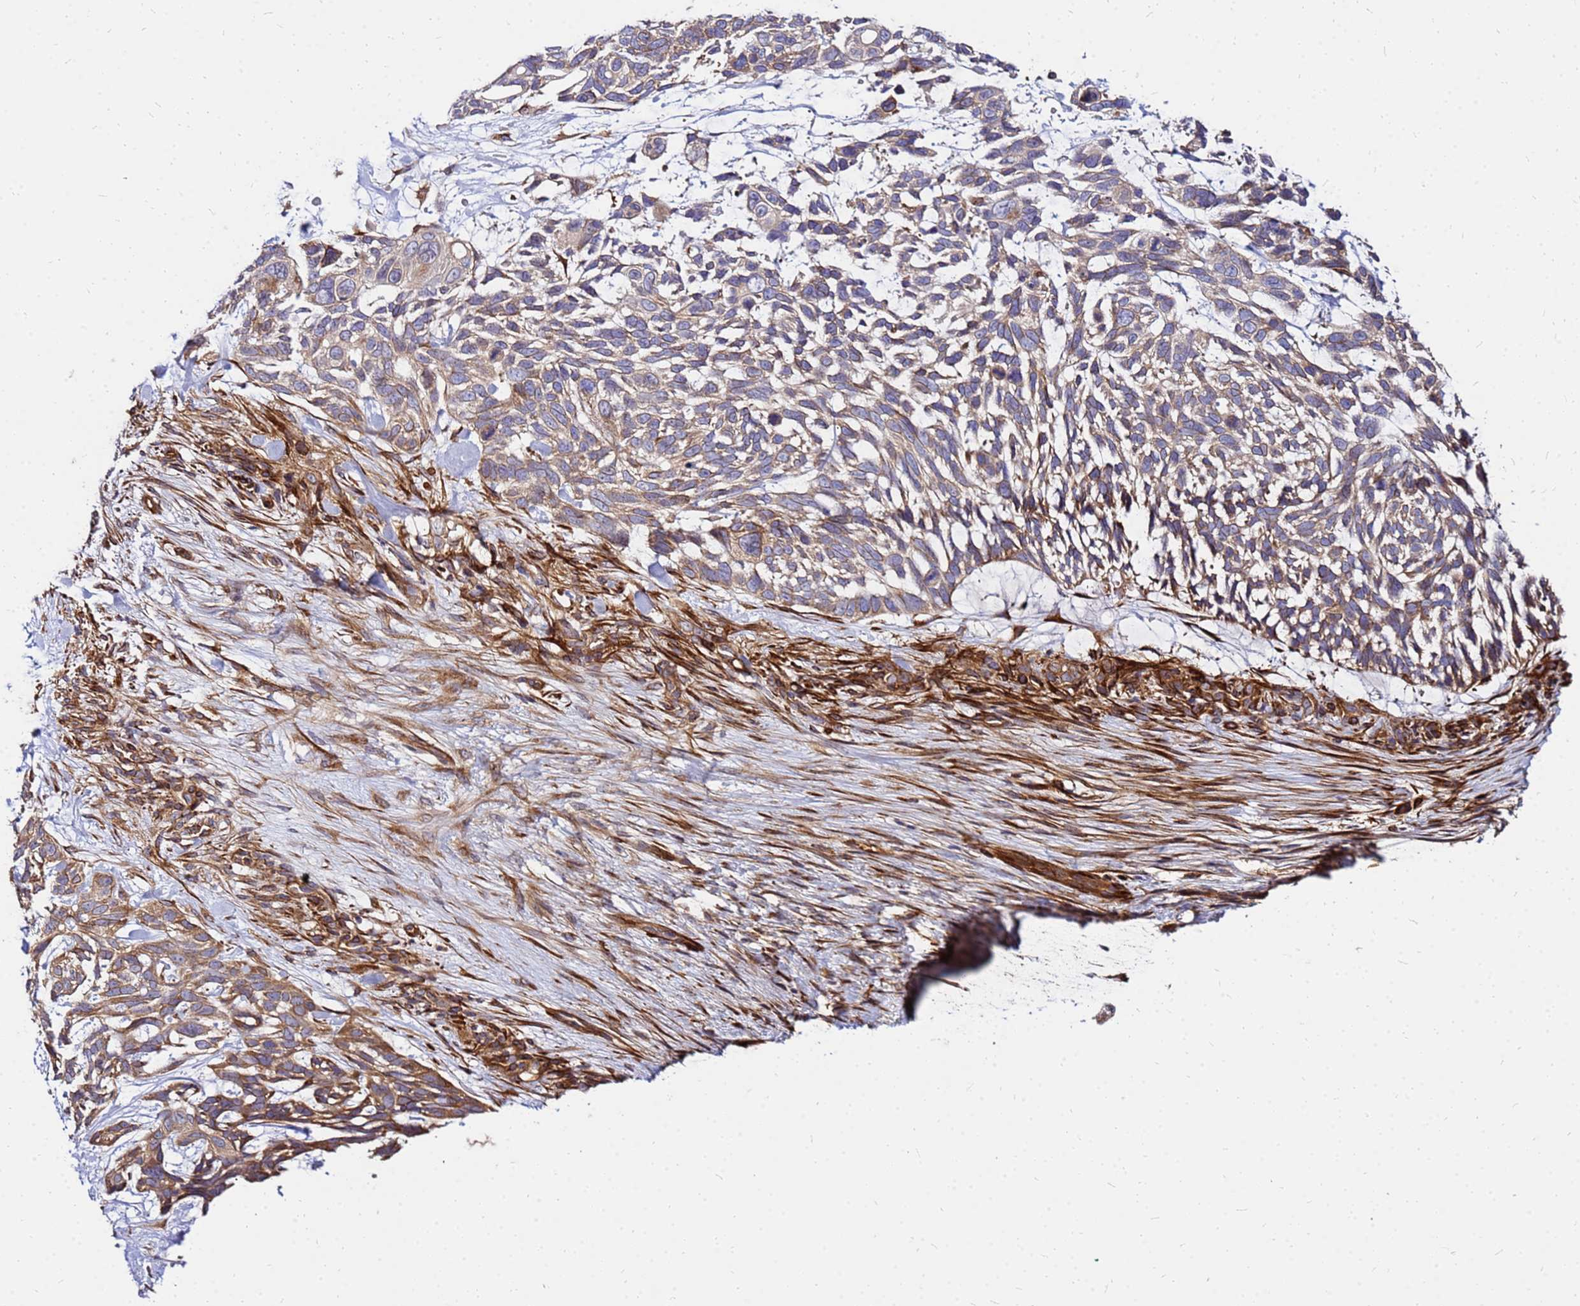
{"staining": {"intensity": "moderate", "quantity": ">75%", "location": "cytoplasmic/membranous"}, "tissue": "skin cancer", "cell_type": "Tumor cells", "image_type": "cancer", "snomed": [{"axis": "morphology", "description": "Basal cell carcinoma"}, {"axis": "topography", "description": "Skin"}], "caption": "Immunohistochemistry (IHC) (DAB (3,3'-diaminobenzidine)) staining of human basal cell carcinoma (skin) shows moderate cytoplasmic/membranous protein staining in approximately >75% of tumor cells. Using DAB (brown) and hematoxylin (blue) stains, captured at high magnification using brightfield microscopy.", "gene": "WWC2", "patient": {"sex": "male", "age": 88}}